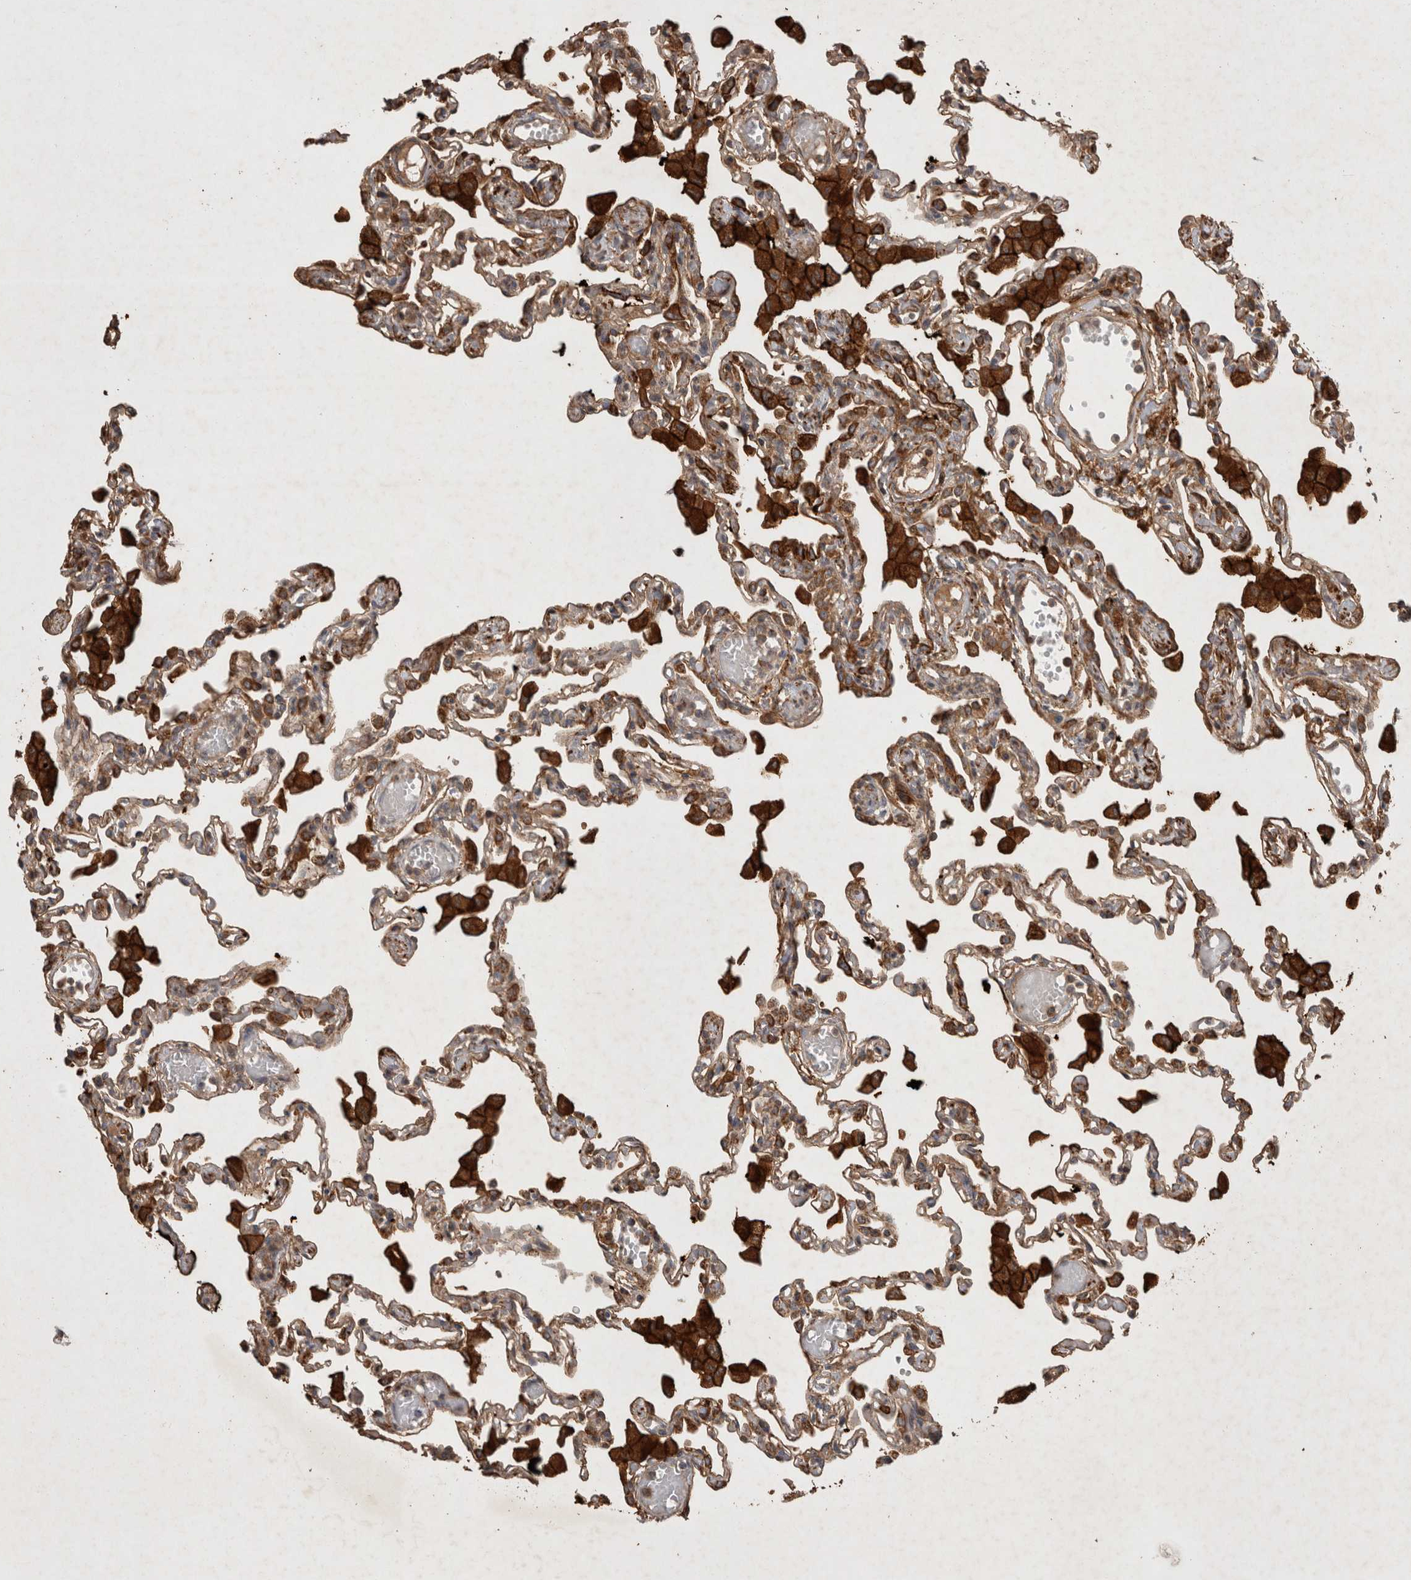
{"staining": {"intensity": "moderate", "quantity": "25%-75%", "location": "cytoplasmic/membranous"}, "tissue": "lung", "cell_type": "Alveolar cells", "image_type": "normal", "snomed": [{"axis": "morphology", "description": "Normal tissue, NOS"}, {"axis": "topography", "description": "Bronchus"}, {"axis": "topography", "description": "Lung"}], "caption": "Brown immunohistochemical staining in normal human lung shows moderate cytoplasmic/membranous positivity in about 25%-75% of alveolar cells. The staining was performed using DAB (3,3'-diaminobenzidine), with brown indicating positive protein expression. Nuclei are stained blue with hematoxylin.", "gene": "SERAC1", "patient": {"sex": "female", "age": 49}}